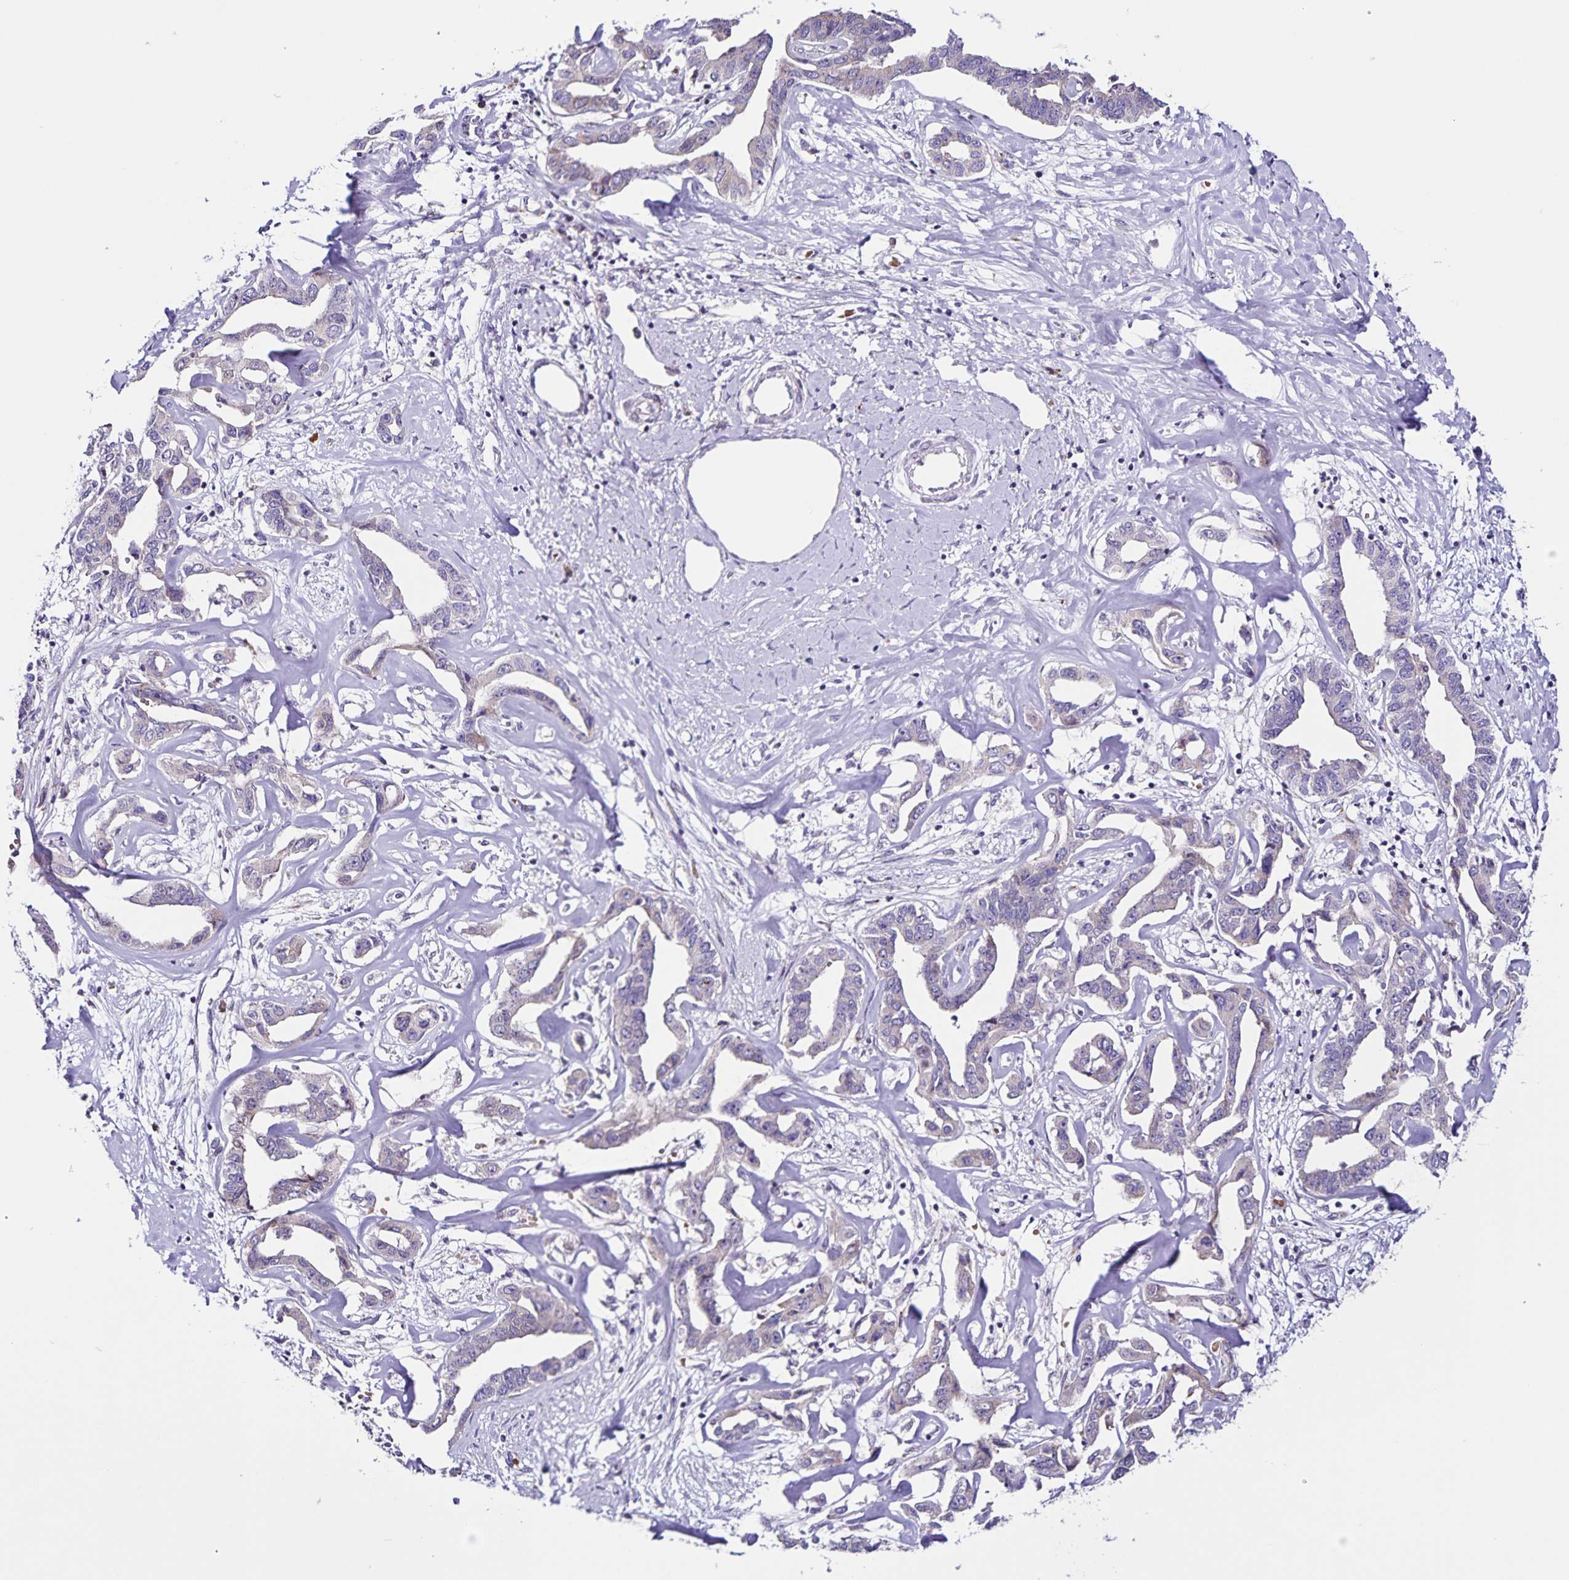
{"staining": {"intensity": "negative", "quantity": "none", "location": "none"}, "tissue": "liver cancer", "cell_type": "Tumor cells", "image_type": "cancer", "snomed": [{"axis": "morphology", "description": "Cholangiocarcinoma"}, {"axis": "topography", "description": "Liver"}], "caption": "This histopathology image is of liver cholangiocarcinoma stained with immunohistochemistry (IHC) to label a protein in brown with the nuclei are counter-stained blue. There is no expression in tumor cells.", "gene": "RNFT2", "patient": {"sex": "male", "age": 59}}